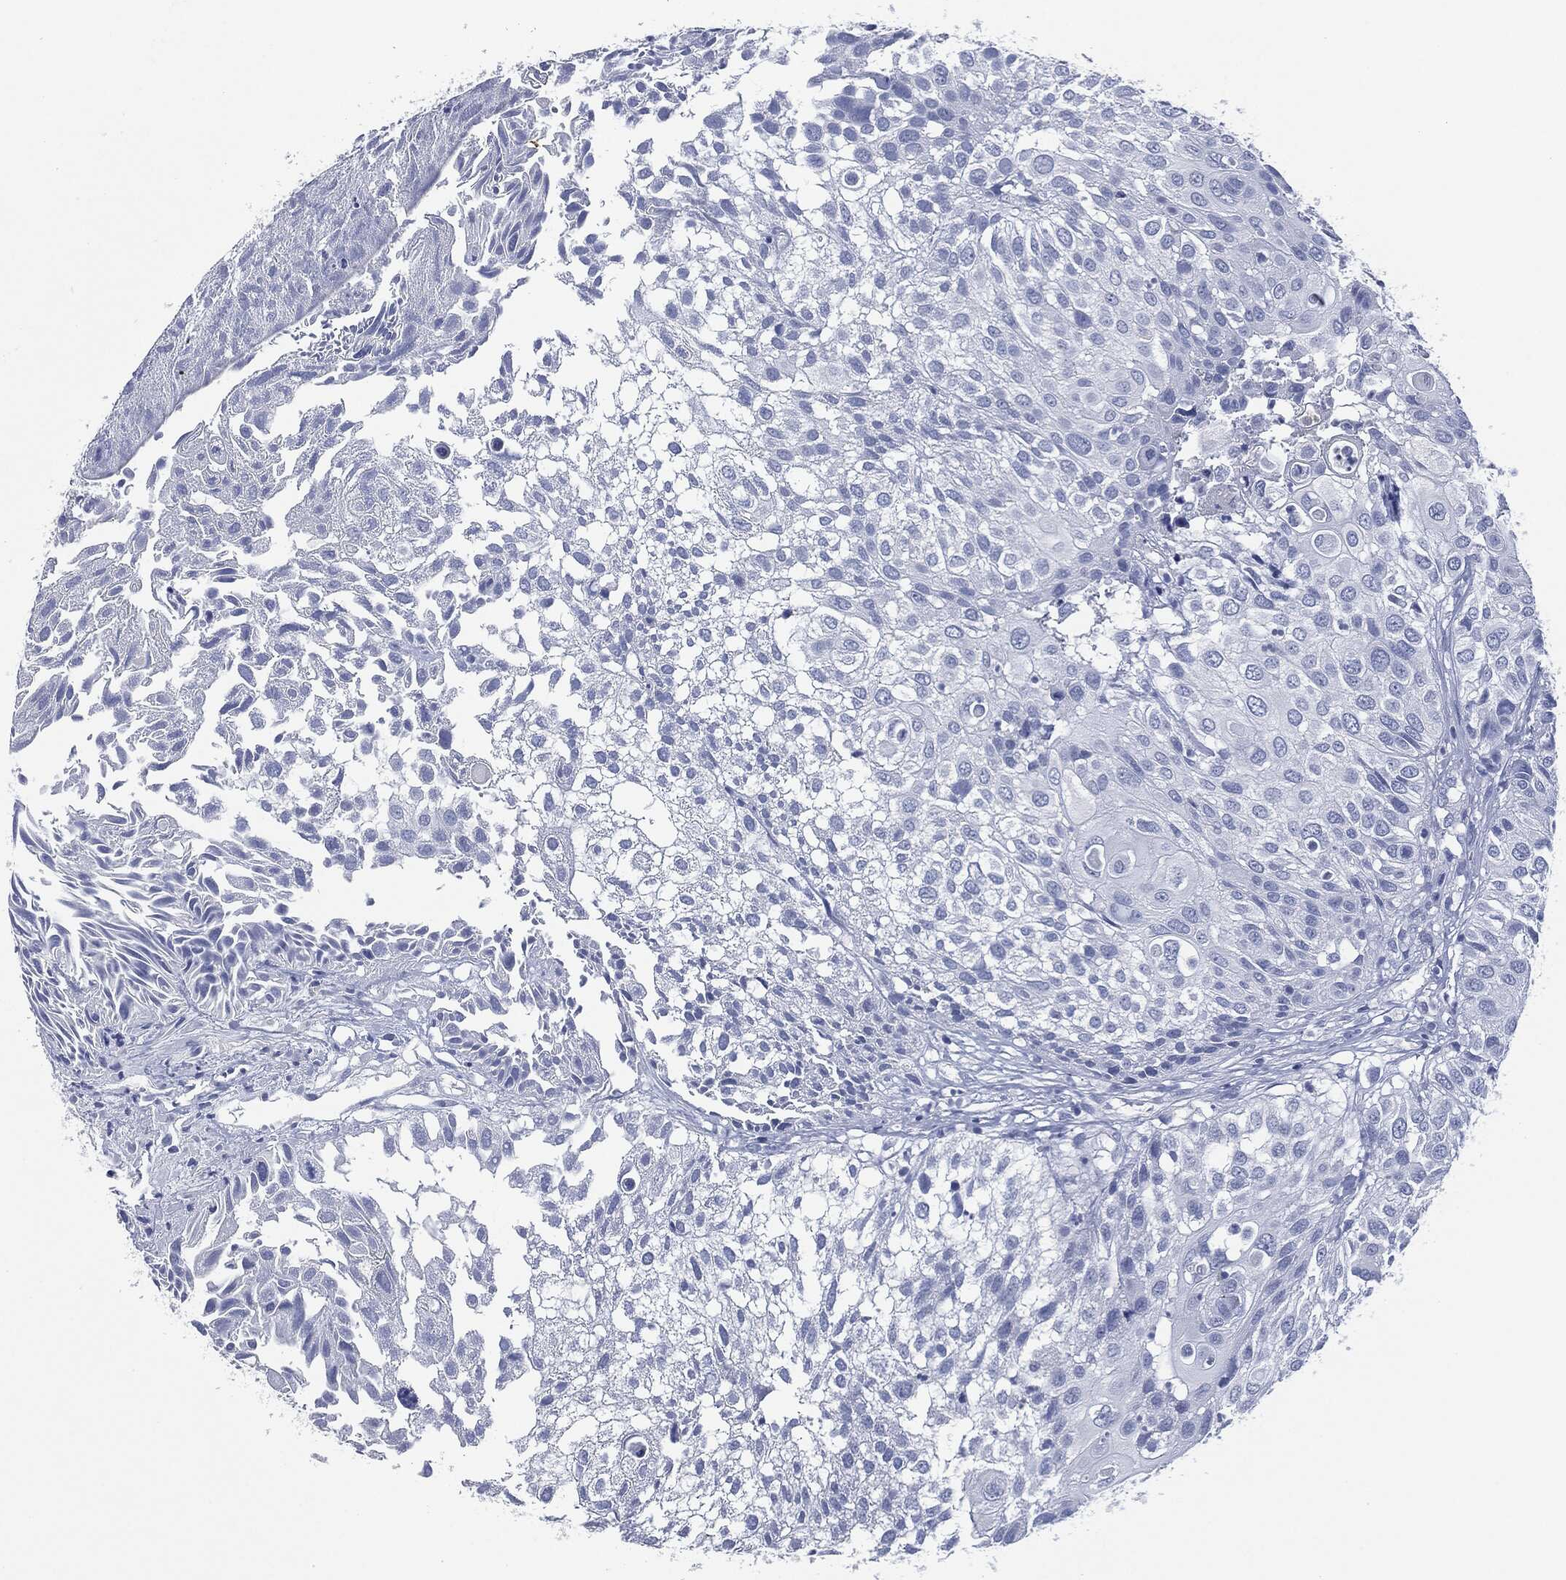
{"staining": {"intensity": "negative", "quantity": "none", "location": "none"}, "tissue": "urothelial cancer", "cell_type": "Tumor cells", "image_type": "cancer", "snomed": [{"axis": "morphology", "description": "Urothelial carcinoma, High grade"}, {"axis": "topography", "description": "Urinary bladder"}], "caption": "Human high-grade urothelial carcinoma stained for a protein using immunohistochemistry exhibits no expression in tumor cells.", "gene": "MUC16", "patient": {"sex": "female", "age": 79}}